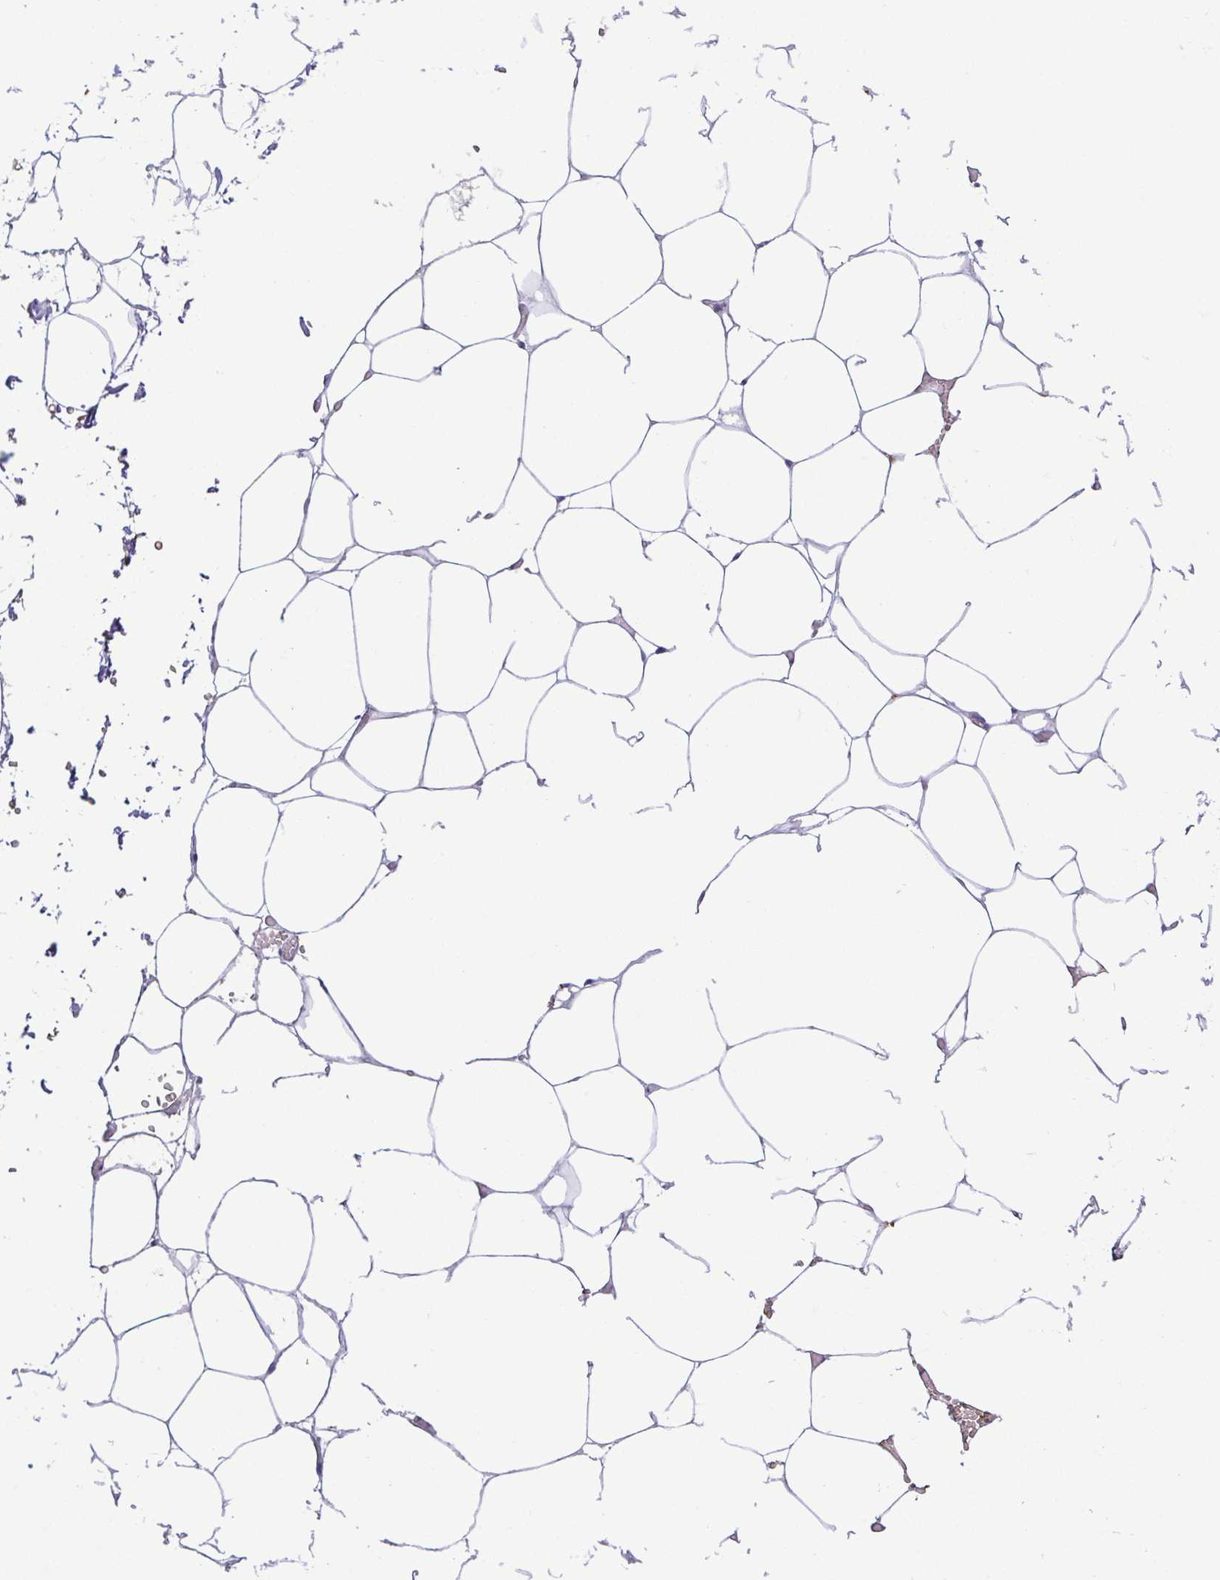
{"staining": {"intensity": "negative", "quantity": "none", "location": "none"}, "tissue": "adipose tissue", "cell_type": "Adipocytes", "image_type": "normal", "snomed": [{"axis": "morphology", "description": "Normal tissue, NOS"}, {"axis": "topography", "description": "Adipose tissue"}, {"axis": "topography", "description": "Vascular tissue"}, {"axis": "topography", "description": "Rectum"}, {"axis": "topography", "description": "Peripheral nerve tissue"}], "caption": "This micrograph is of unremarkable adipose tissue stained with immunohistochemistry to label a protein in brown with the nuclei are counter-stained blue. There is no expression in adipocytes. Nuclei are stained in blue.", "gene": "EPB42", "patient": {"sex": "female", "age": 69}}